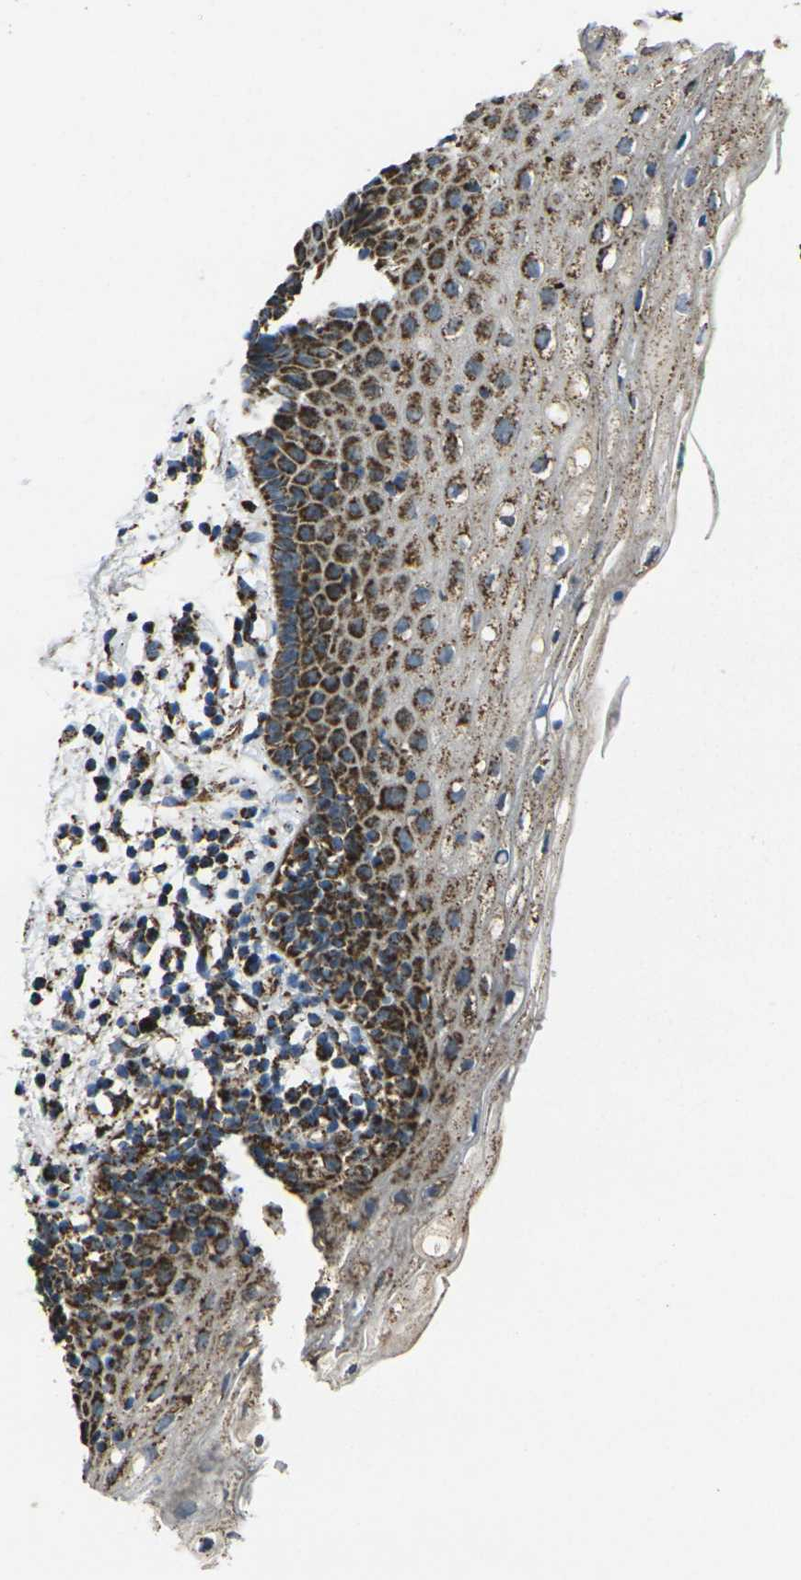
{"staining": {"intensity": "strong", "quantity": "25%-75%", "location": "cytoplasmic/membranous"}, "tissue": "vagina", "cell_type": "Squamous epithelial cells", "image_type": "normal", "snomed": [{"axis": "morphology", "description": "Normal tissue, NOS"}, {"axis": "topography", "description": "Vagina"}], "caption": "Strong cytoplasmic/membranous protein expression is present in approximately 25%-75% of squamous epithelial cells in vagina. The protein is stained brown, and the nuclei are stained in blue (DAB (3,3'-diaminobenzidine) IHC with brightfield microscopy, high magnification).", "gene": "KLHL5", "patient": {"sex": "female", "age": 44}}